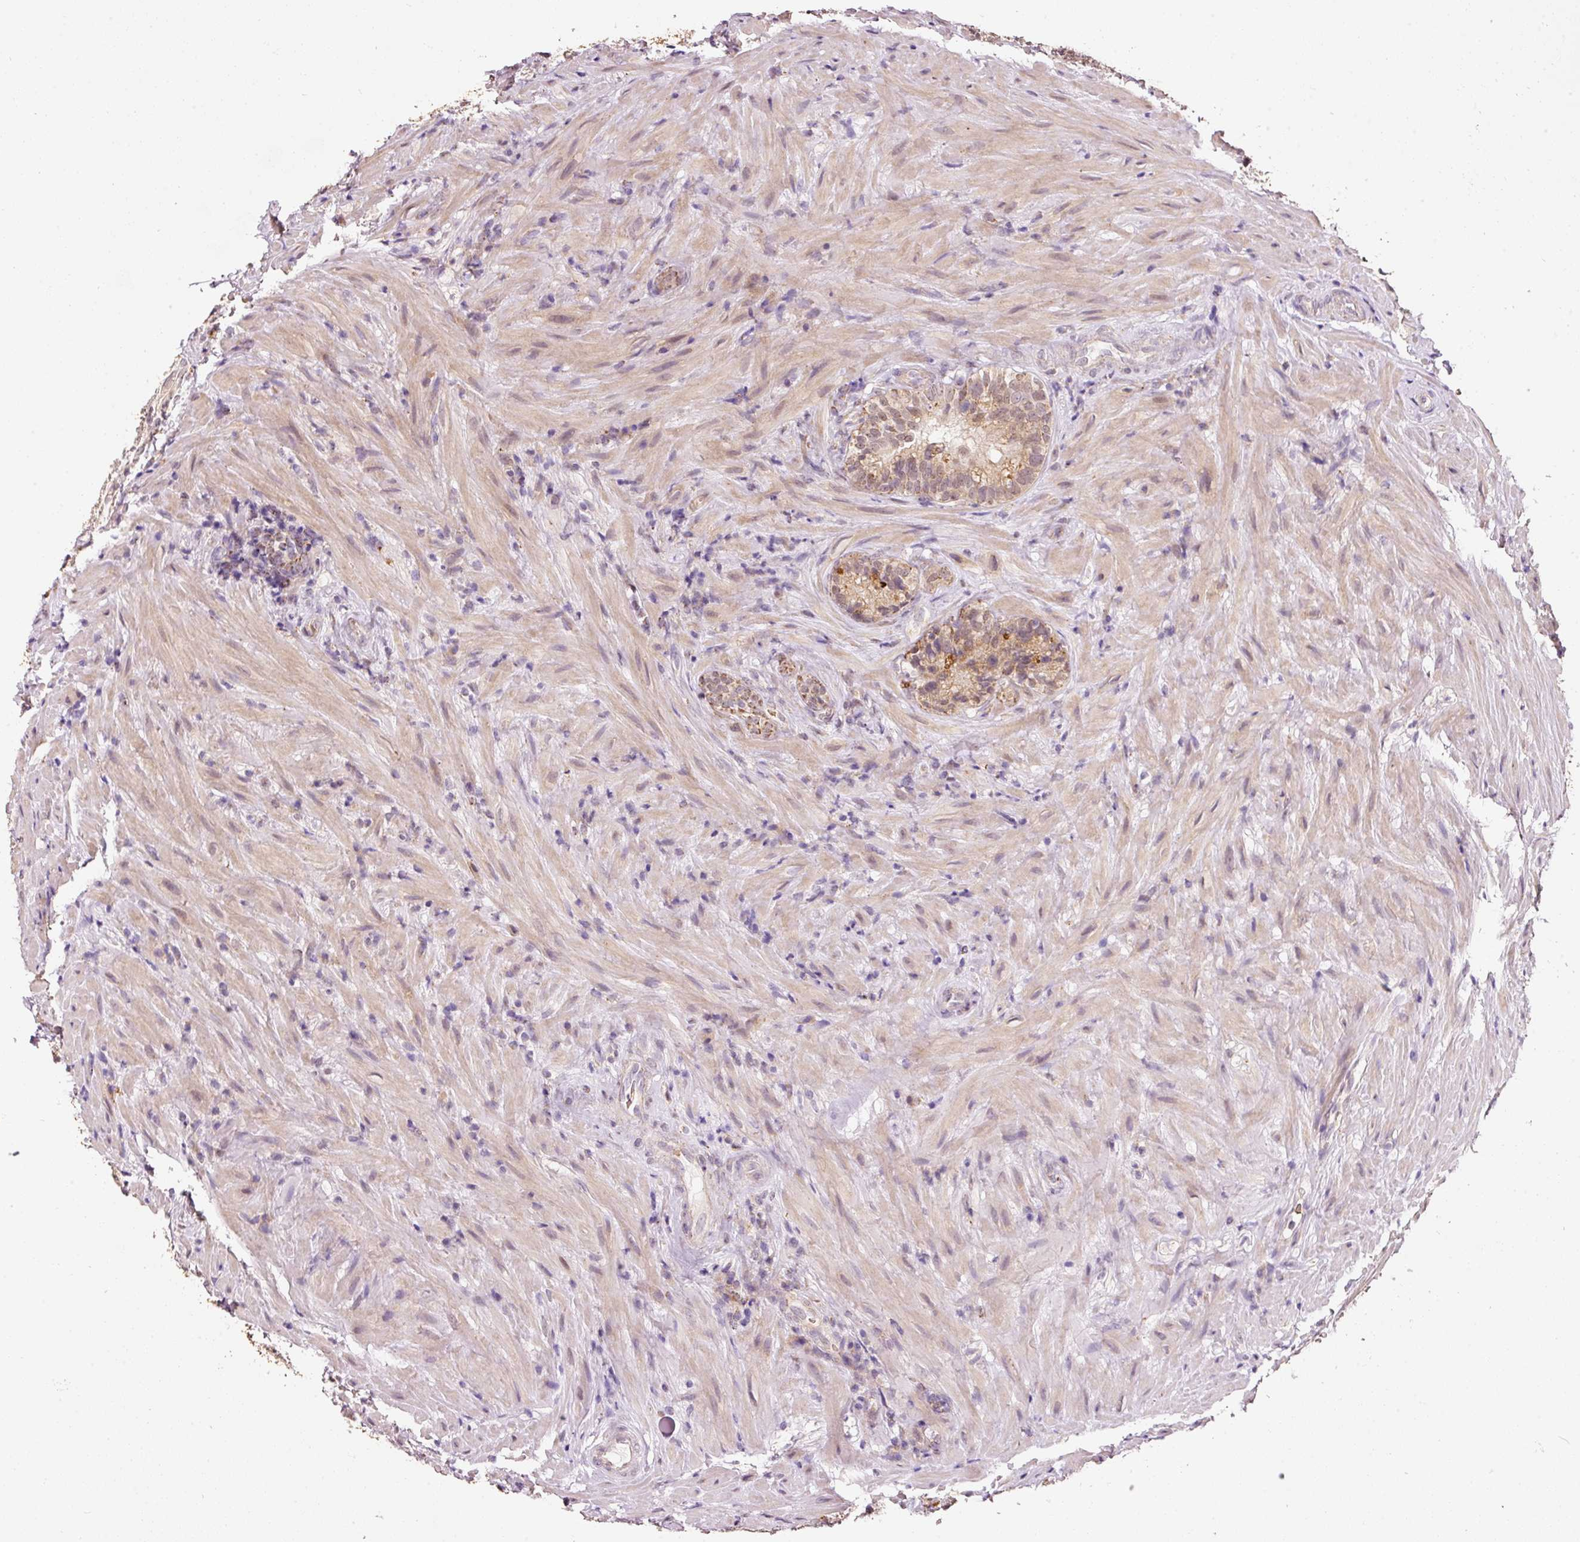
{"staining": {"intensity": "strong", "quantity": "<25%", "location": "cytoplasmic/membranous"}, "tissue": "seminal vesicle", "cell_type": "Glandular cells", "image_type": "normal", "snomed": [{"axis": "morphology", "description": "Normal tissue, NOS"}, {"axis": "topography", "description": "Seminal veicle"}], "caption": "Protein staining demonstrates strong cytoplasmic/membranous expression in about <25% of glandular cells in normal seminal vesicle.", "gene": "ZNF460", "patient": {"sex": "male", "age": 68}}